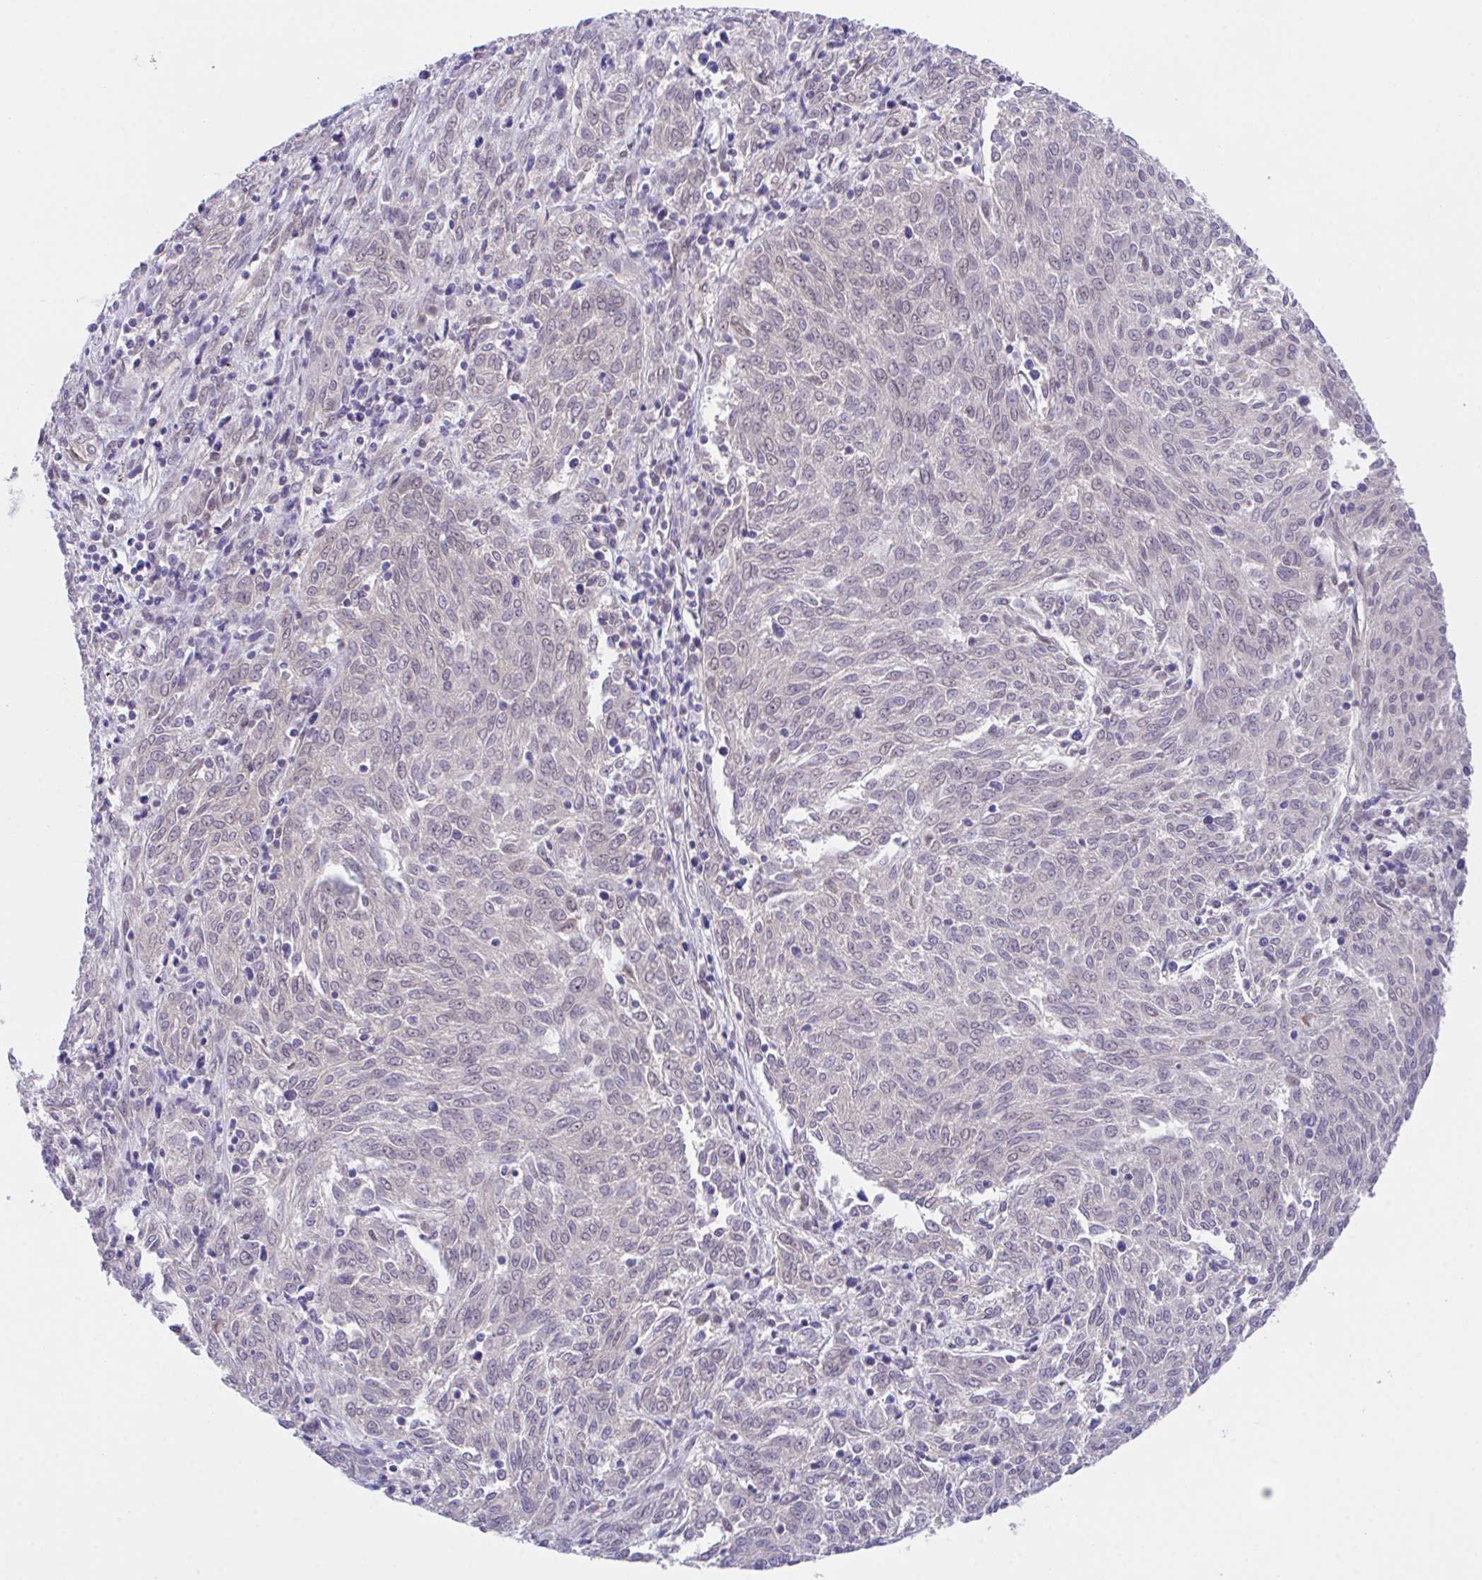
{"staining": {"intensity": "negative", "quantity": "none", "location": "none"}, "tissue": "melanoma", "cell_type": "Tumor cells", "image_type": "cancer", "snomed": [{"axis": "morphology", "description": "Malignant melanoma, NOS"}, {"axis": "topography", "description": "Skin"}], "caption": "An immunohistochemistry histopathology image of malignant melanoma is shown. There is no staining in tumor cells of malignant melanoma.", "gene": "ZBED3", "patient": {"sex": "female", "age": 72}}